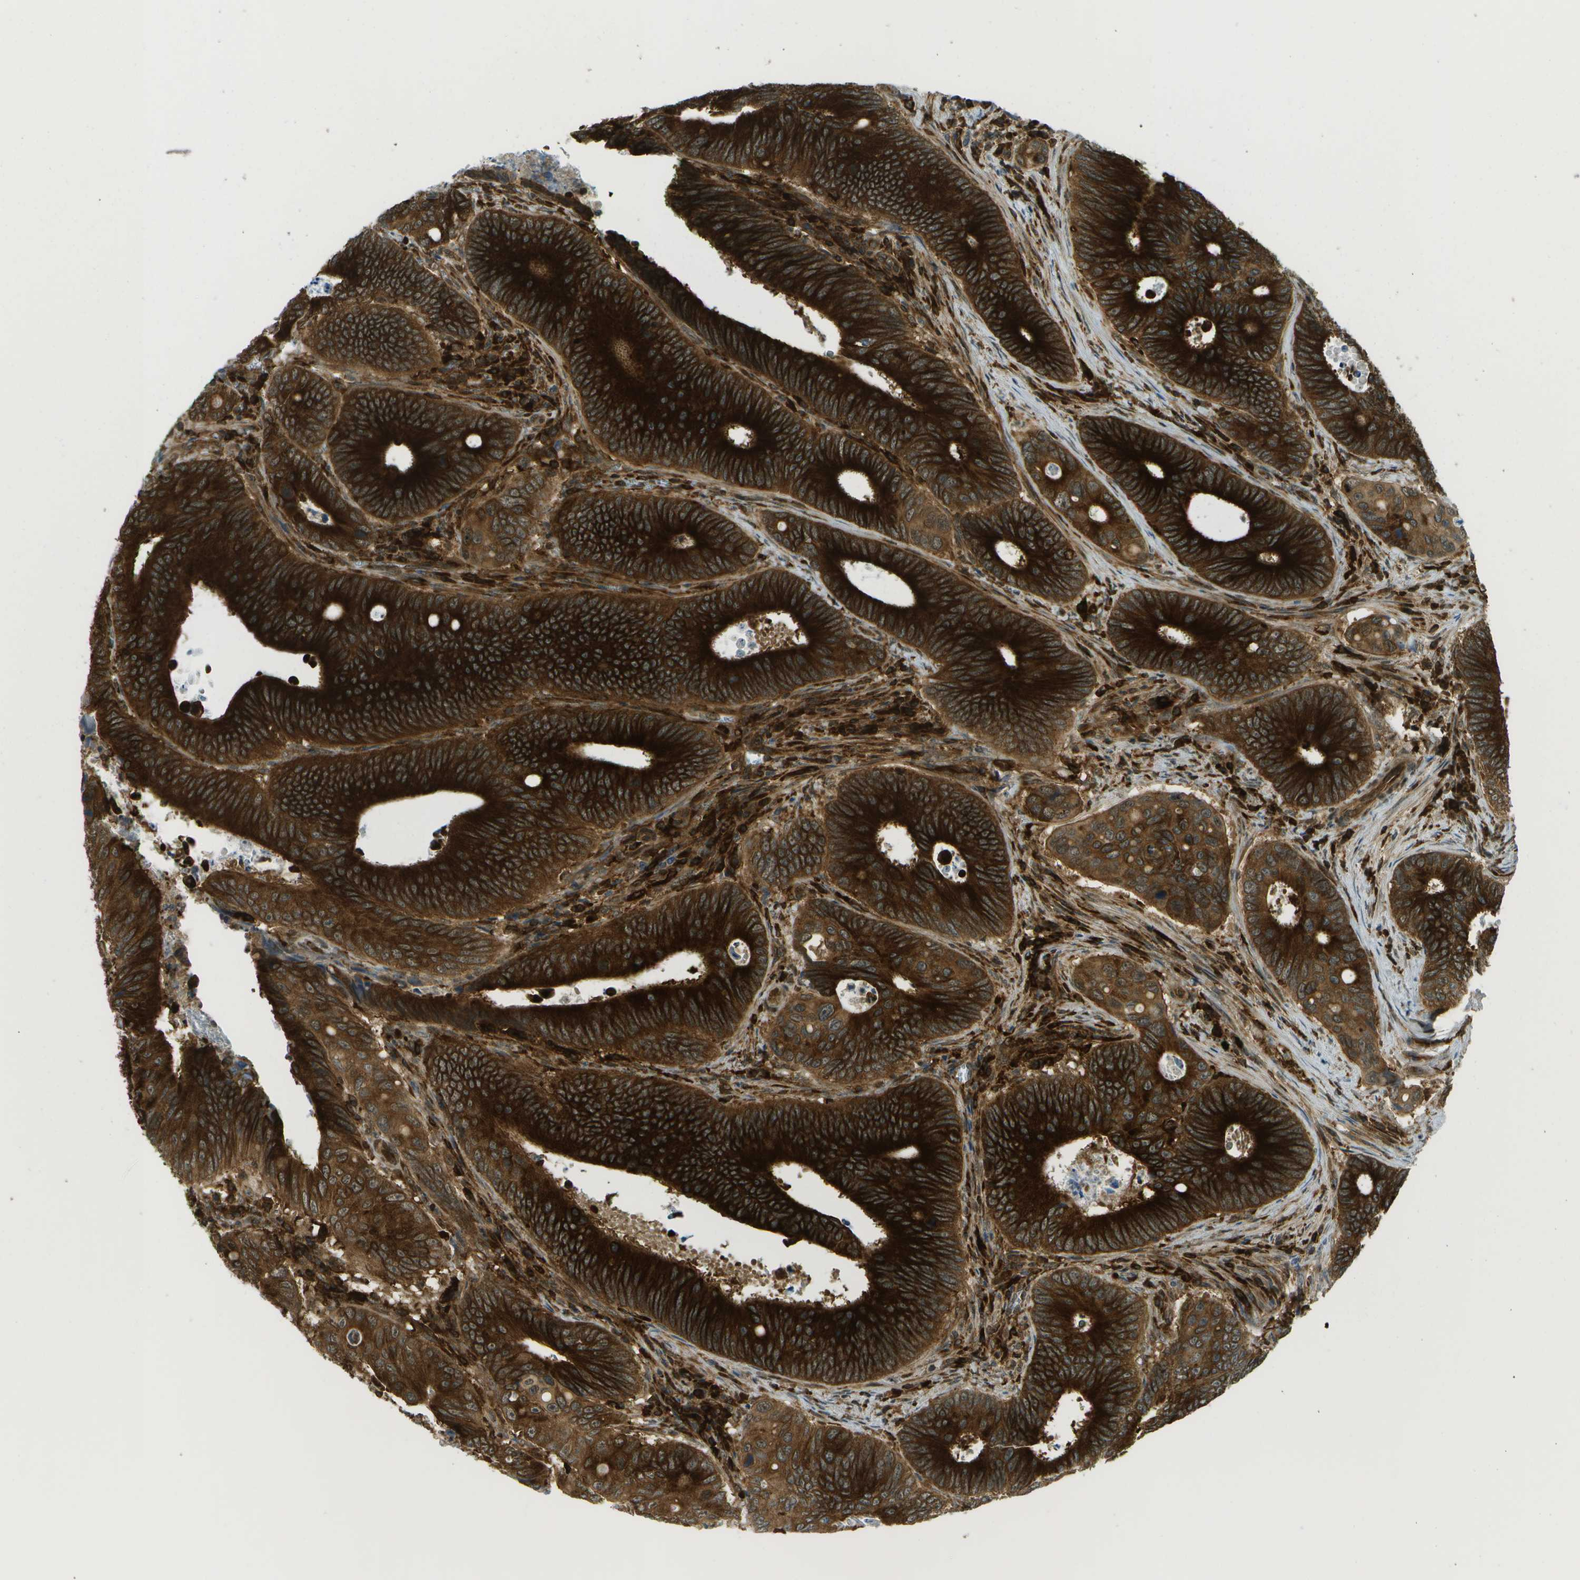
{"staining": {"intensity": "strong", "quantity": "25%-75%", "location": "cytoplasmic/membranous"}, "tissue": "colorectal cancer", "cell_type": "Tumor cells", "image_type": "cancer", "snomed": [{"axis": "morphology", "description": "Inflammation, NOS"}, {"axis": "morphology", "description": "Adenocarcinoma, NOS"}, {"axis": "topography", "description": "Colon"}], "caption": "This is an image of IHC staining of colorectal cancer, which shows strong positivity in the cytoplasmic/membranous of tumor cells.", "gene": "TMTC1", "patient": {"sex": "male", "age": 72}}